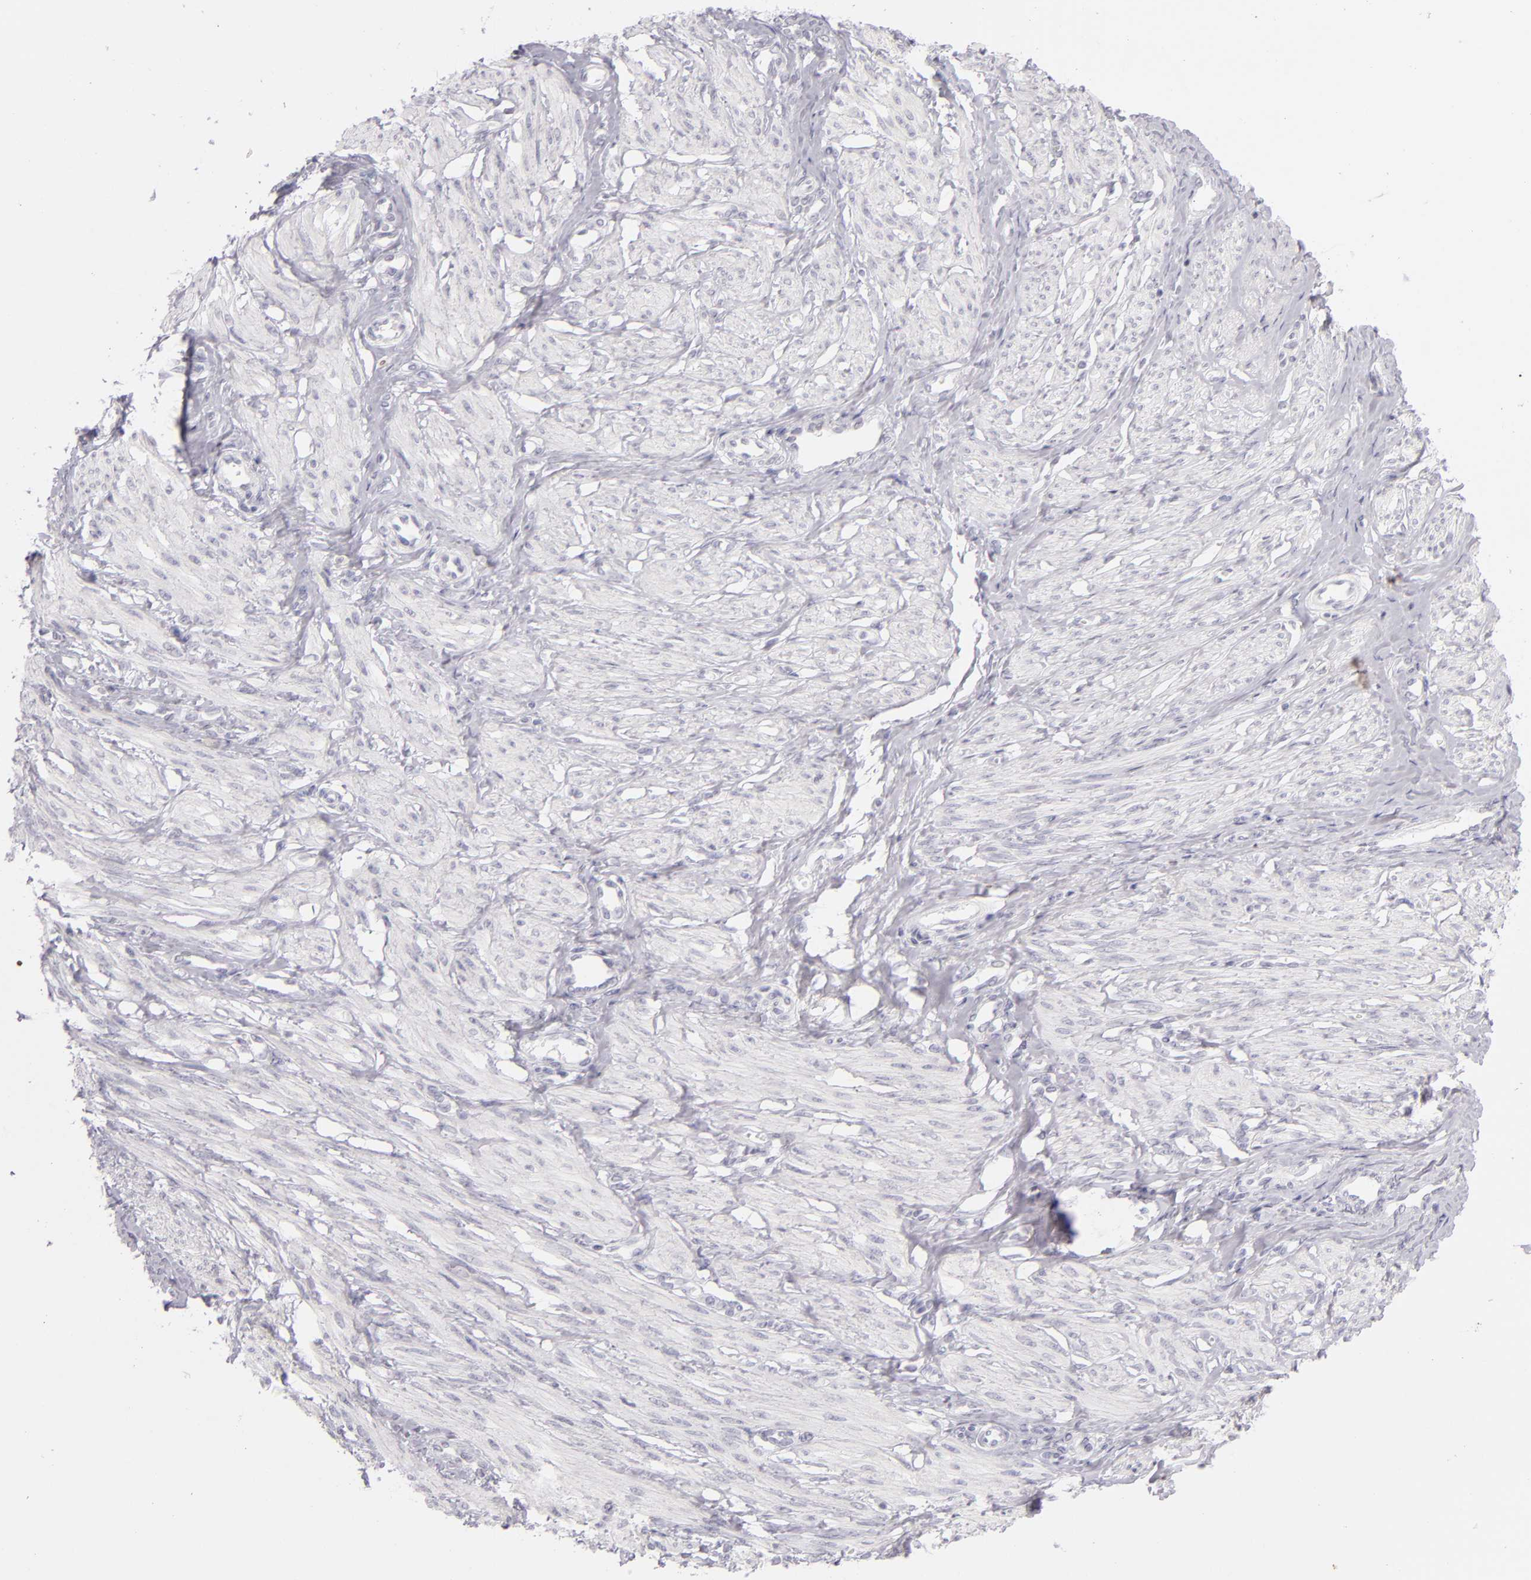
{"staining": {"intensity": "negative", "quantity": "none", "location": "none"}, "tissue": "smooth muscle", "cell_type": "Smooth muscle cells", "image_type": "normal", "snomed": [{"axis": "morphology", "description": "Normal tissue, NOS"}, {"axis": "topography", "description": "Smooth muscle"}, {"axis": "topography", "description": "Uterus"}], "caption": "Smooth muscle was stained to show a protein in brown. There is no significant positivity in smooth muscle cells. The staining is performed using DAB brown chromogen with nuclei counter-stained in using hematoxylin.", "gene": "CD40", "patient": {"sex": "female", "age": 39}}